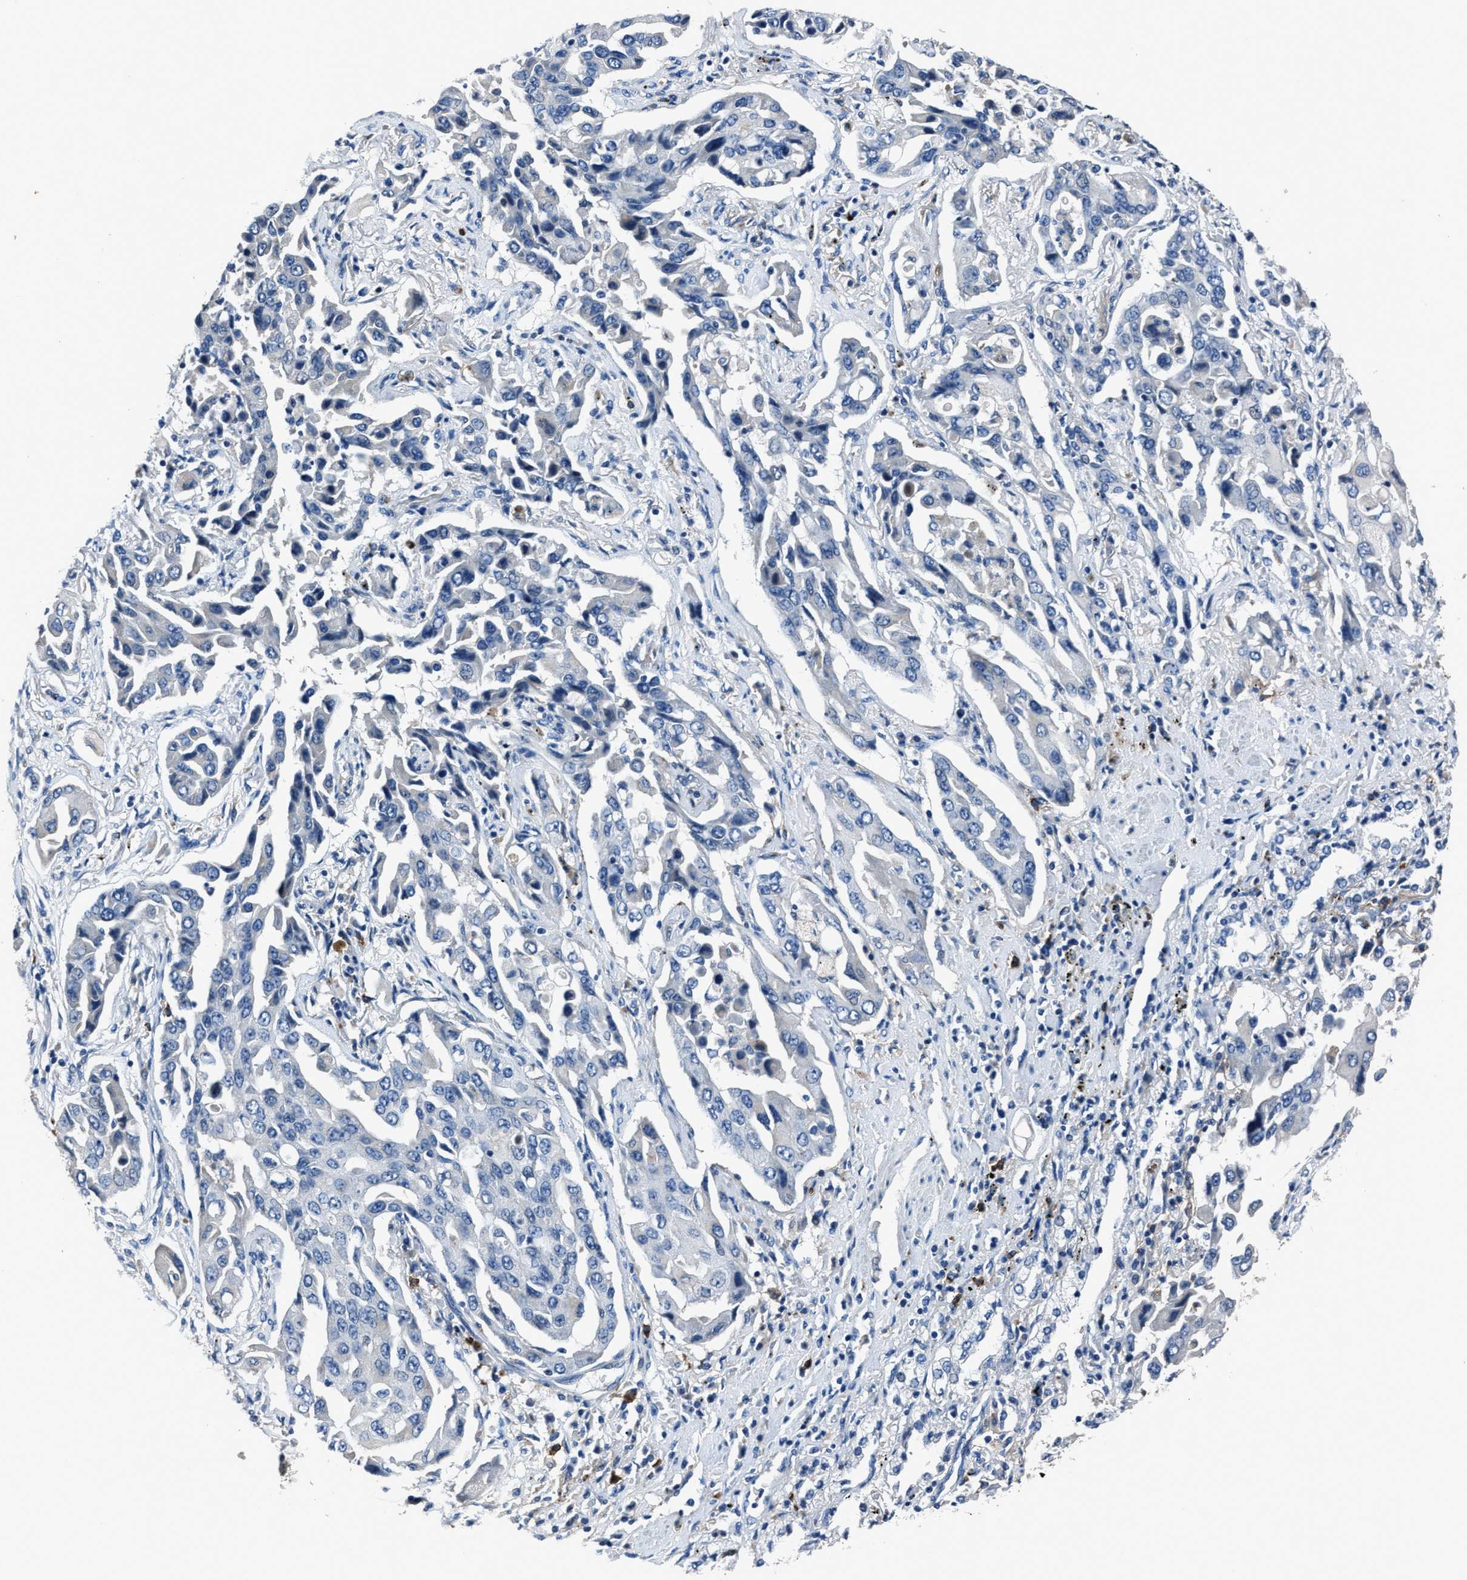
{"staining": {"intensity": "negative", "quantity": "none", "location": "none"}, "tissue": "lung cancer", "cell_type": "Tumor cells", "image_type": "cancer", "snomed": [{"axis": "morphology", "description": "Adenocarcinoma, NOS"}, {"axis": "topography", "description": "Lung"}], "caption": "The micrograph demonstrates no significant expression in tumor cells of lung cancer (adenocarcinoma). Brightfield microscopy of immunohistochemistry (IHC) stained with DAB (3,3'-diaminobenzidine) (brown) and hematoxylin (blue), captured at high magnification.", "gene": "FGL2", "patient": {"sex": "female", "age": 65}}